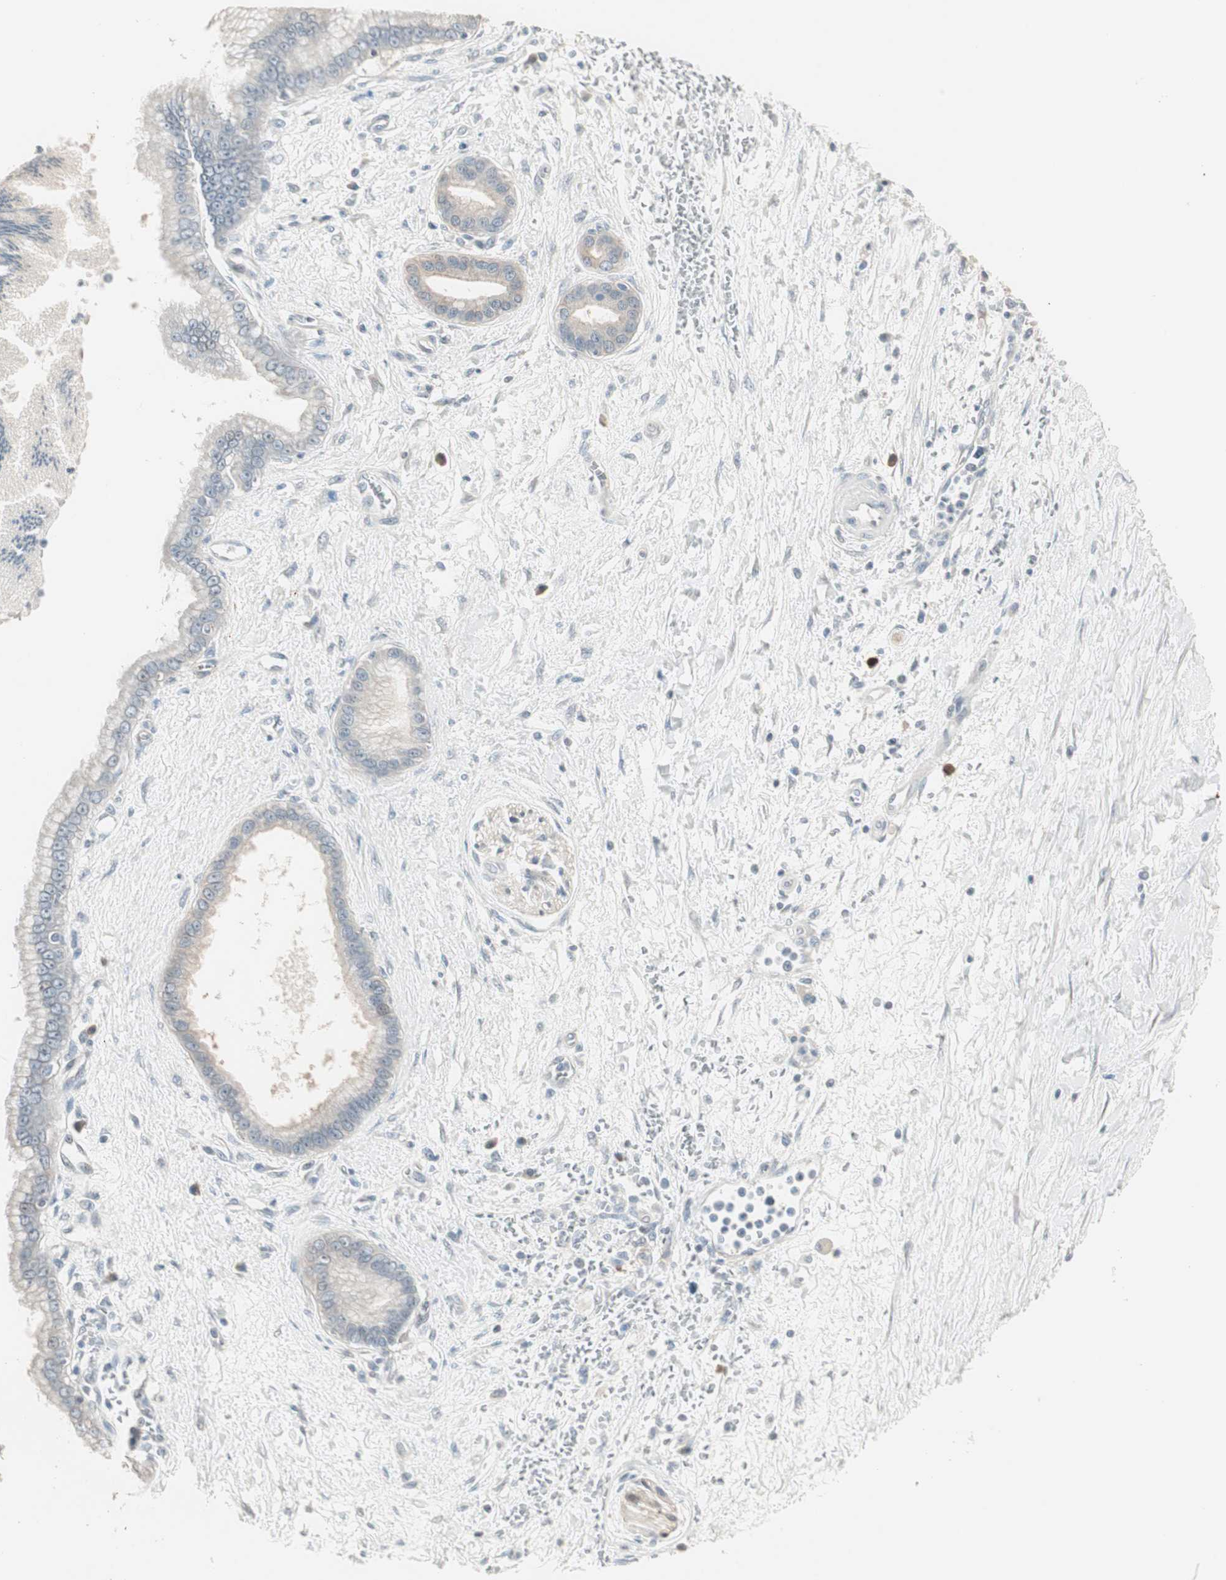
{"staining": {"intensity": "weak", "quantity": "<25%", "location": "cytoplasmic/membranous,nuclear"}, "tissue": "pancreatic cancer", "cell_type": "Tumor cells", "image_type": "cancer", "snomed": [{"axis": "morphology", "description": "Adenocarcinoma, NOS"}, {"axis": "topography", "description": "Pancreas"}], "caption": "IHC of pancreatic cancer demonstrates no staining in tumor cells.", "gene": "PDZK1", "patient": {"sex": "male", "age": 59}}